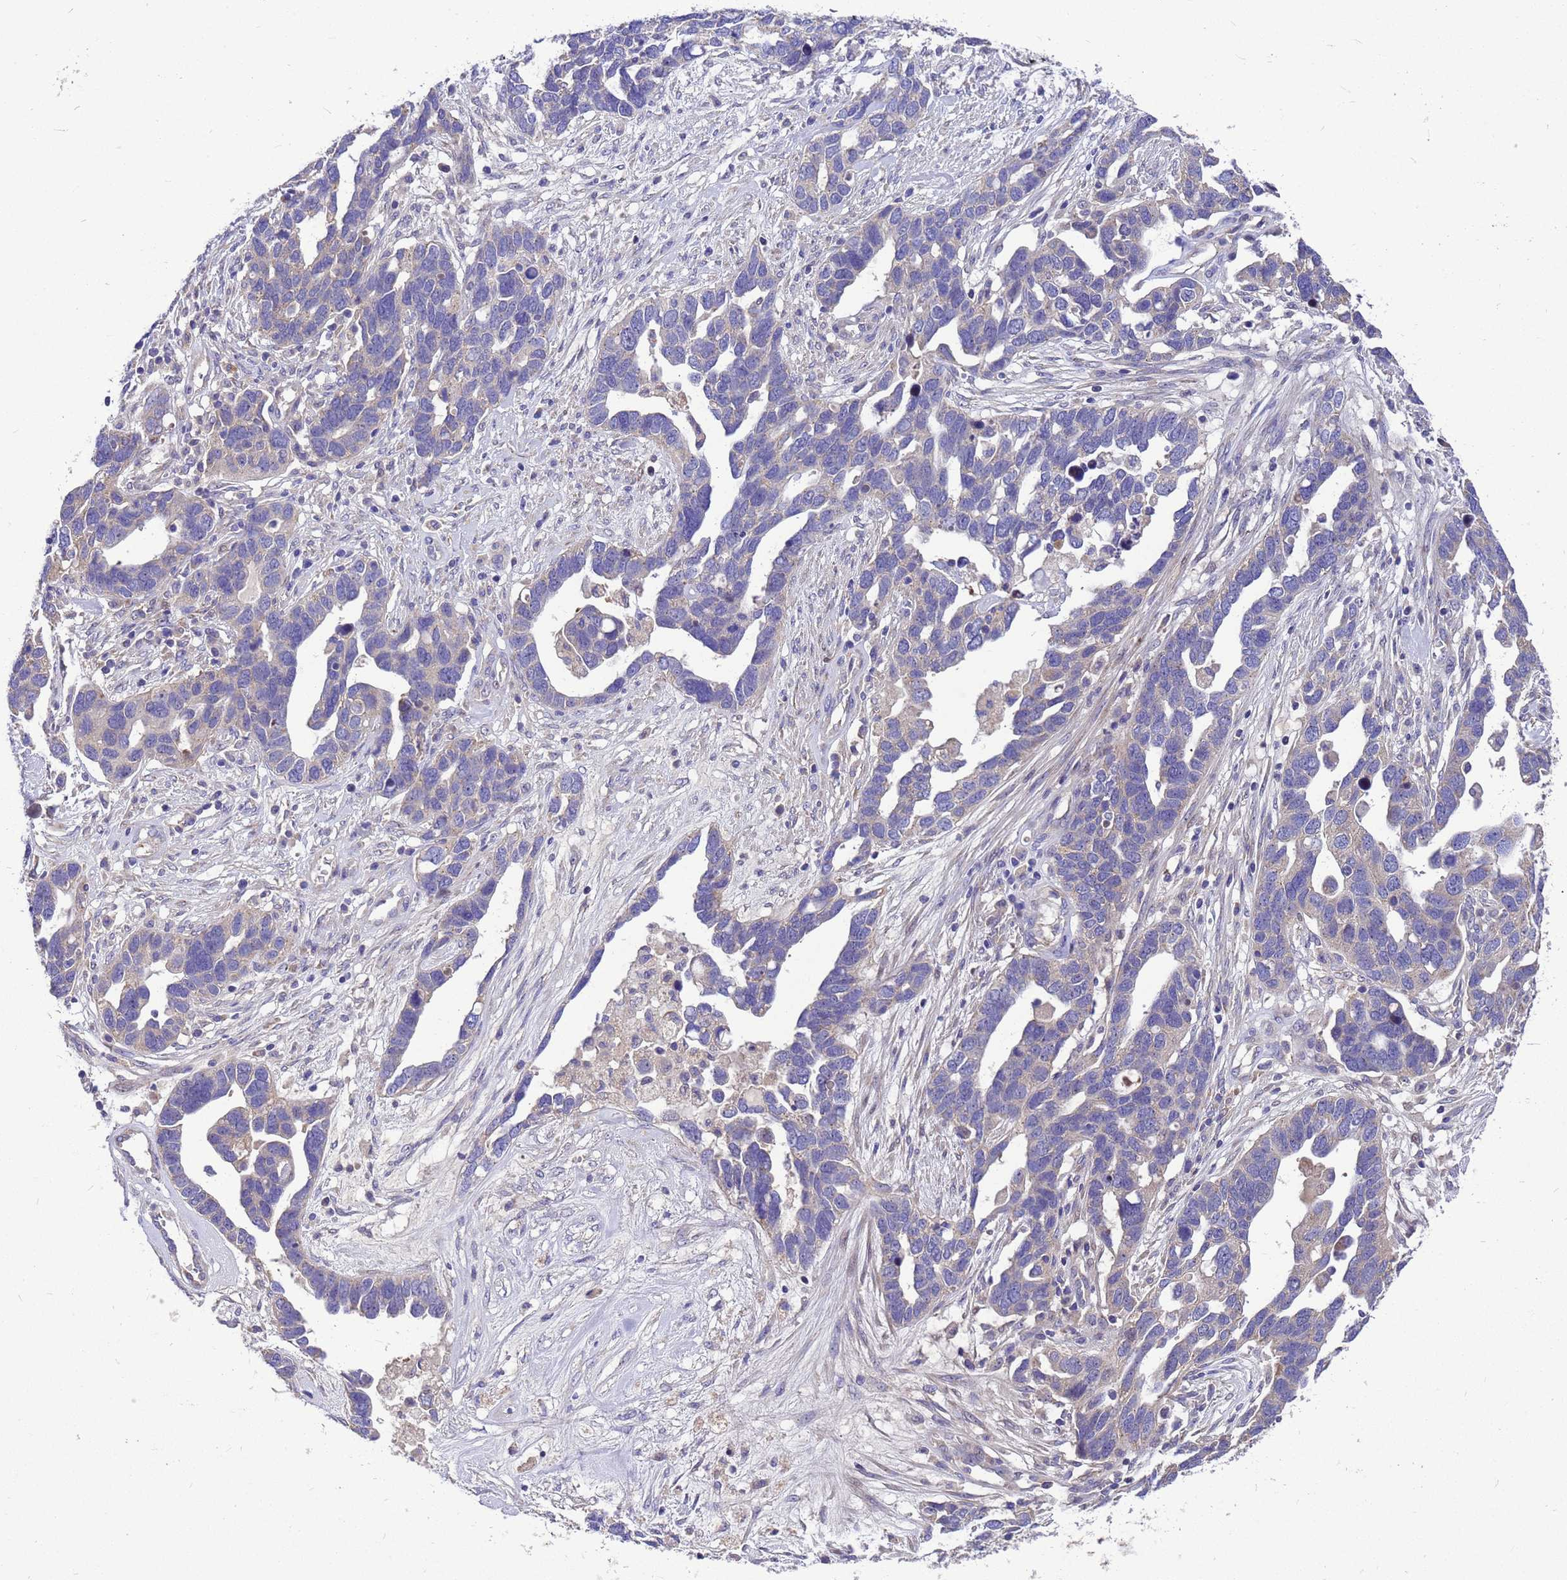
{"staining": {"intensity": "negative", "quantity": "none", "location": "none"}, "tissue": "ovarian cancer", "cell_type": "Tumor cells", "image_type": "cancer", "snomed": [{"axis": "morphology", "description": "Cystadenocarcinoma, serous, NOS"}, {"axis": "topography", "description": "Ovary"}], "caption": "A high-resolution photomicrograph shows immunohistochemistry (IHC) staining of ovarian cancer, which shows no significant staining in tumor cells. (DAB immunohistochemistry visualized using brightfield microscopy, high magnification).", "gene": "POP7", "patient": {"sex": "female", "age": 54}}